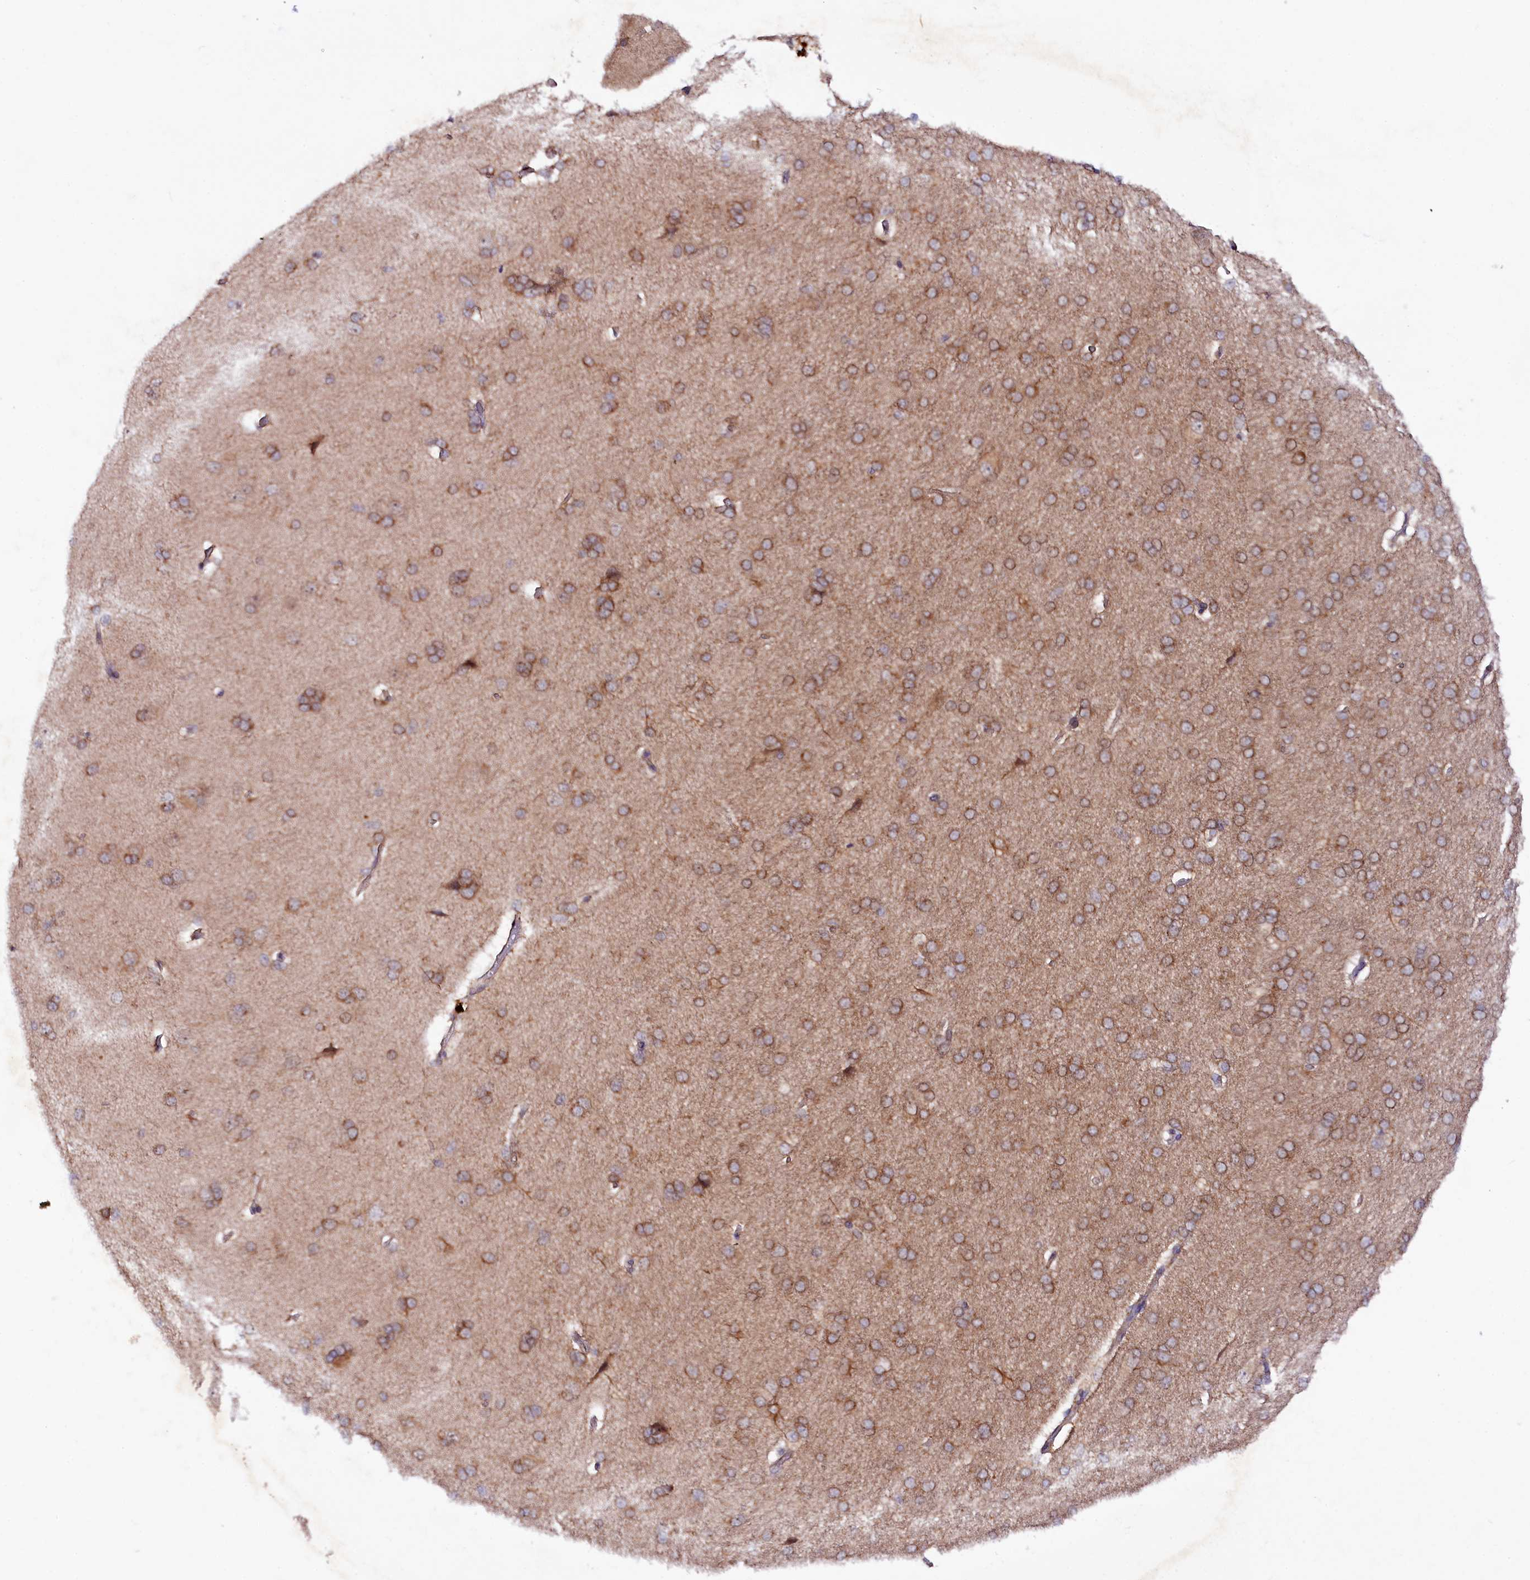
{"staining": {"intensity": "moderate", "quantity": "25%-75%", "location": "cytoplasmic/membranous"}, "tissue": "cerebral cortex", "cell_type": "Endothelial cells", "image_type": "normal", "snomed": [{"axis": "morphology", "description": "Normal tissue, NOS"}, {"axis": "topography", "description": "Cerebral cortex"}], "caption": "Protein staining by immunohistochemistry (IHC) exhibits moderate cytoplasmic/membranous expression in about 25%-75% of endothelial cells in normal cerebral cortex.", "gene": "PHLDB1", "patient": {"sex": "male", "age": 62}}